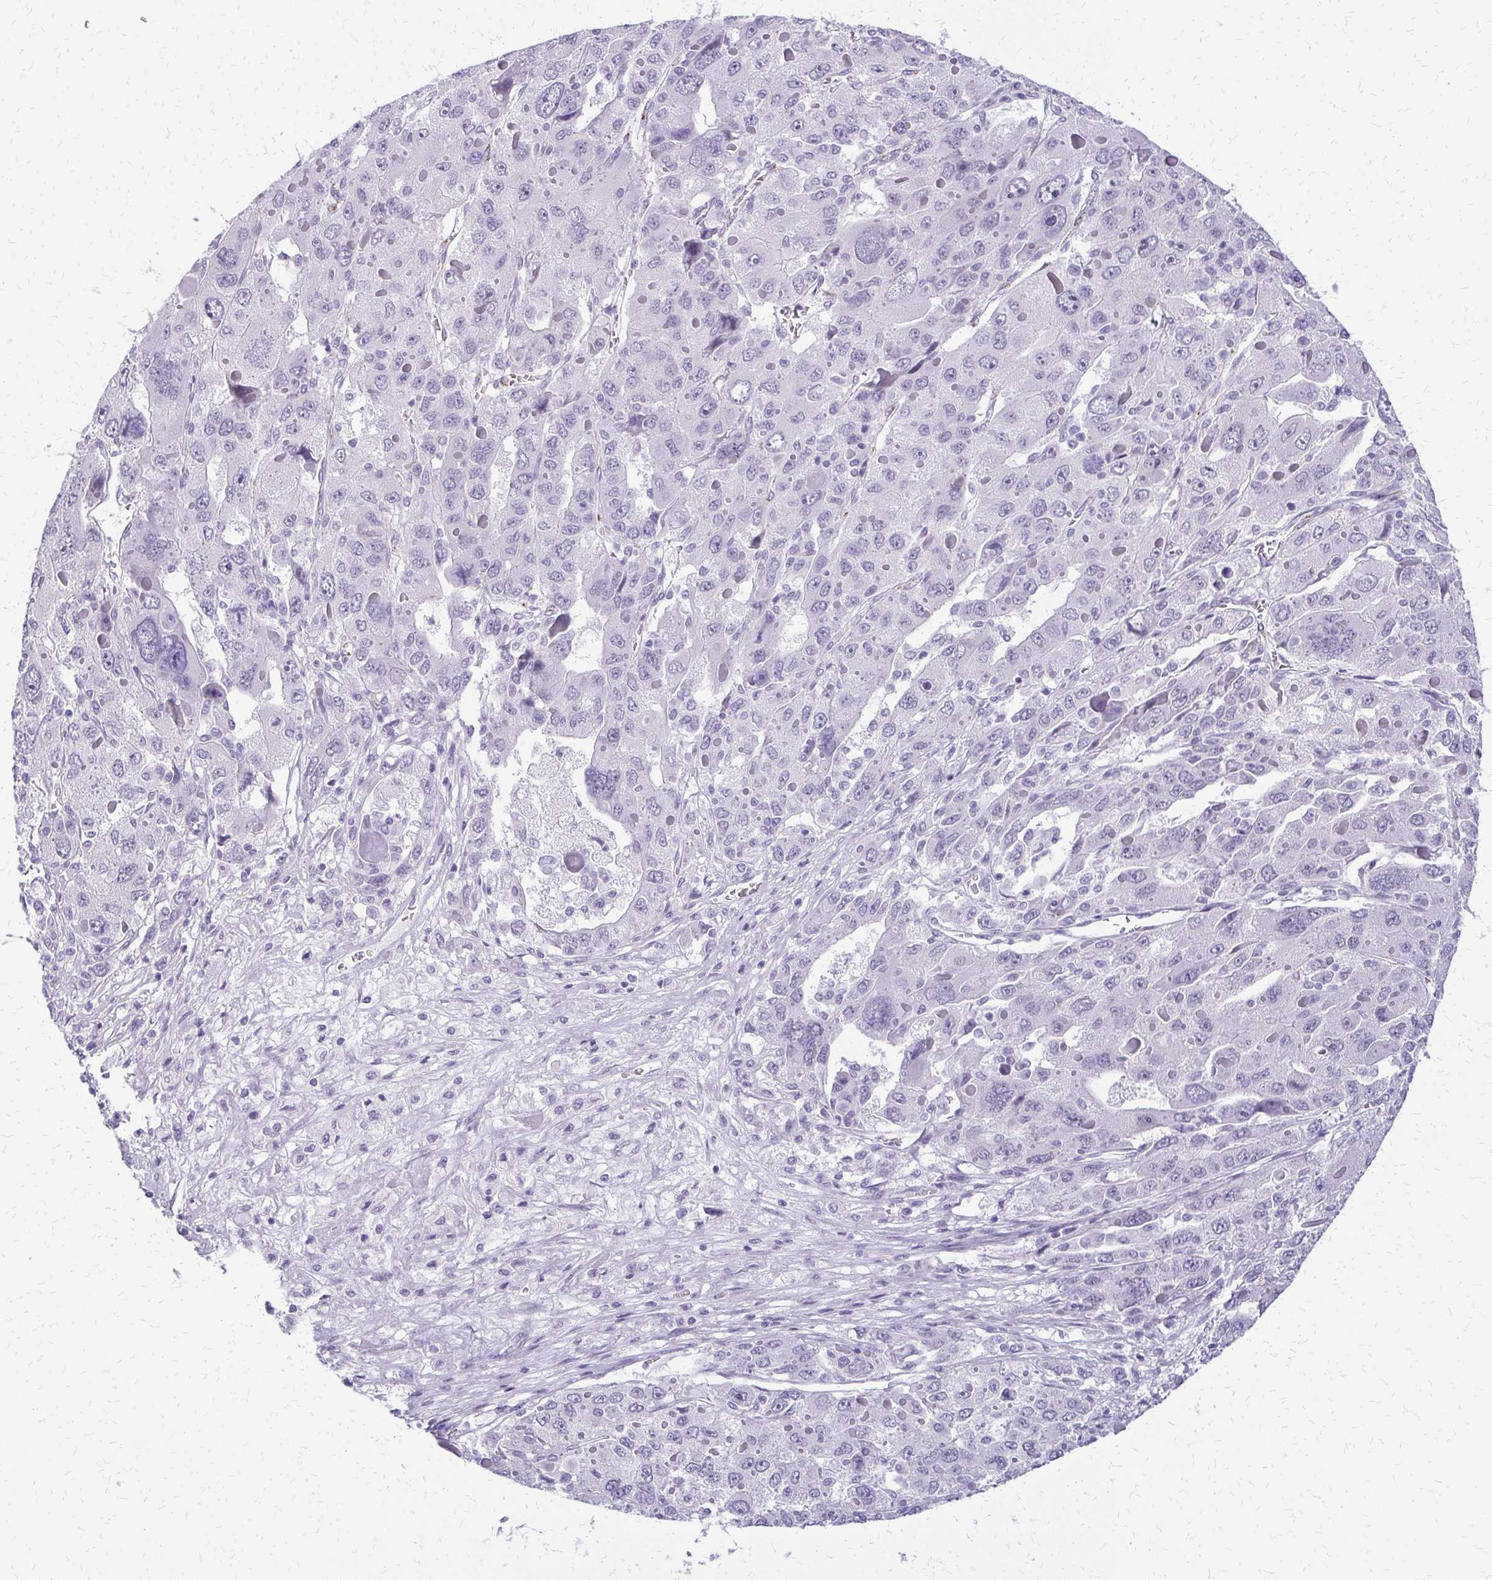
{"staining": {"intensity": "negative", "quantity": "none", "location": "none"}, "tissue": "liver cancer", "cell_type": "Tumor cells", "image_type": "cancer", "snomed": [{"axis": "morphology", "description": "Carcinoma, Hepatocellular, NOS"}, {"axis": "topography", "description": "Liver"}], "caption": "Immunohistochemistry image of neoplastic tissue: human liver hepatocellular carcinoma stained with DAB reveals no significant protein positivity in tumor cells.", "gene": "FAM162B", "patient": {"sex": "female", "age": 41}}